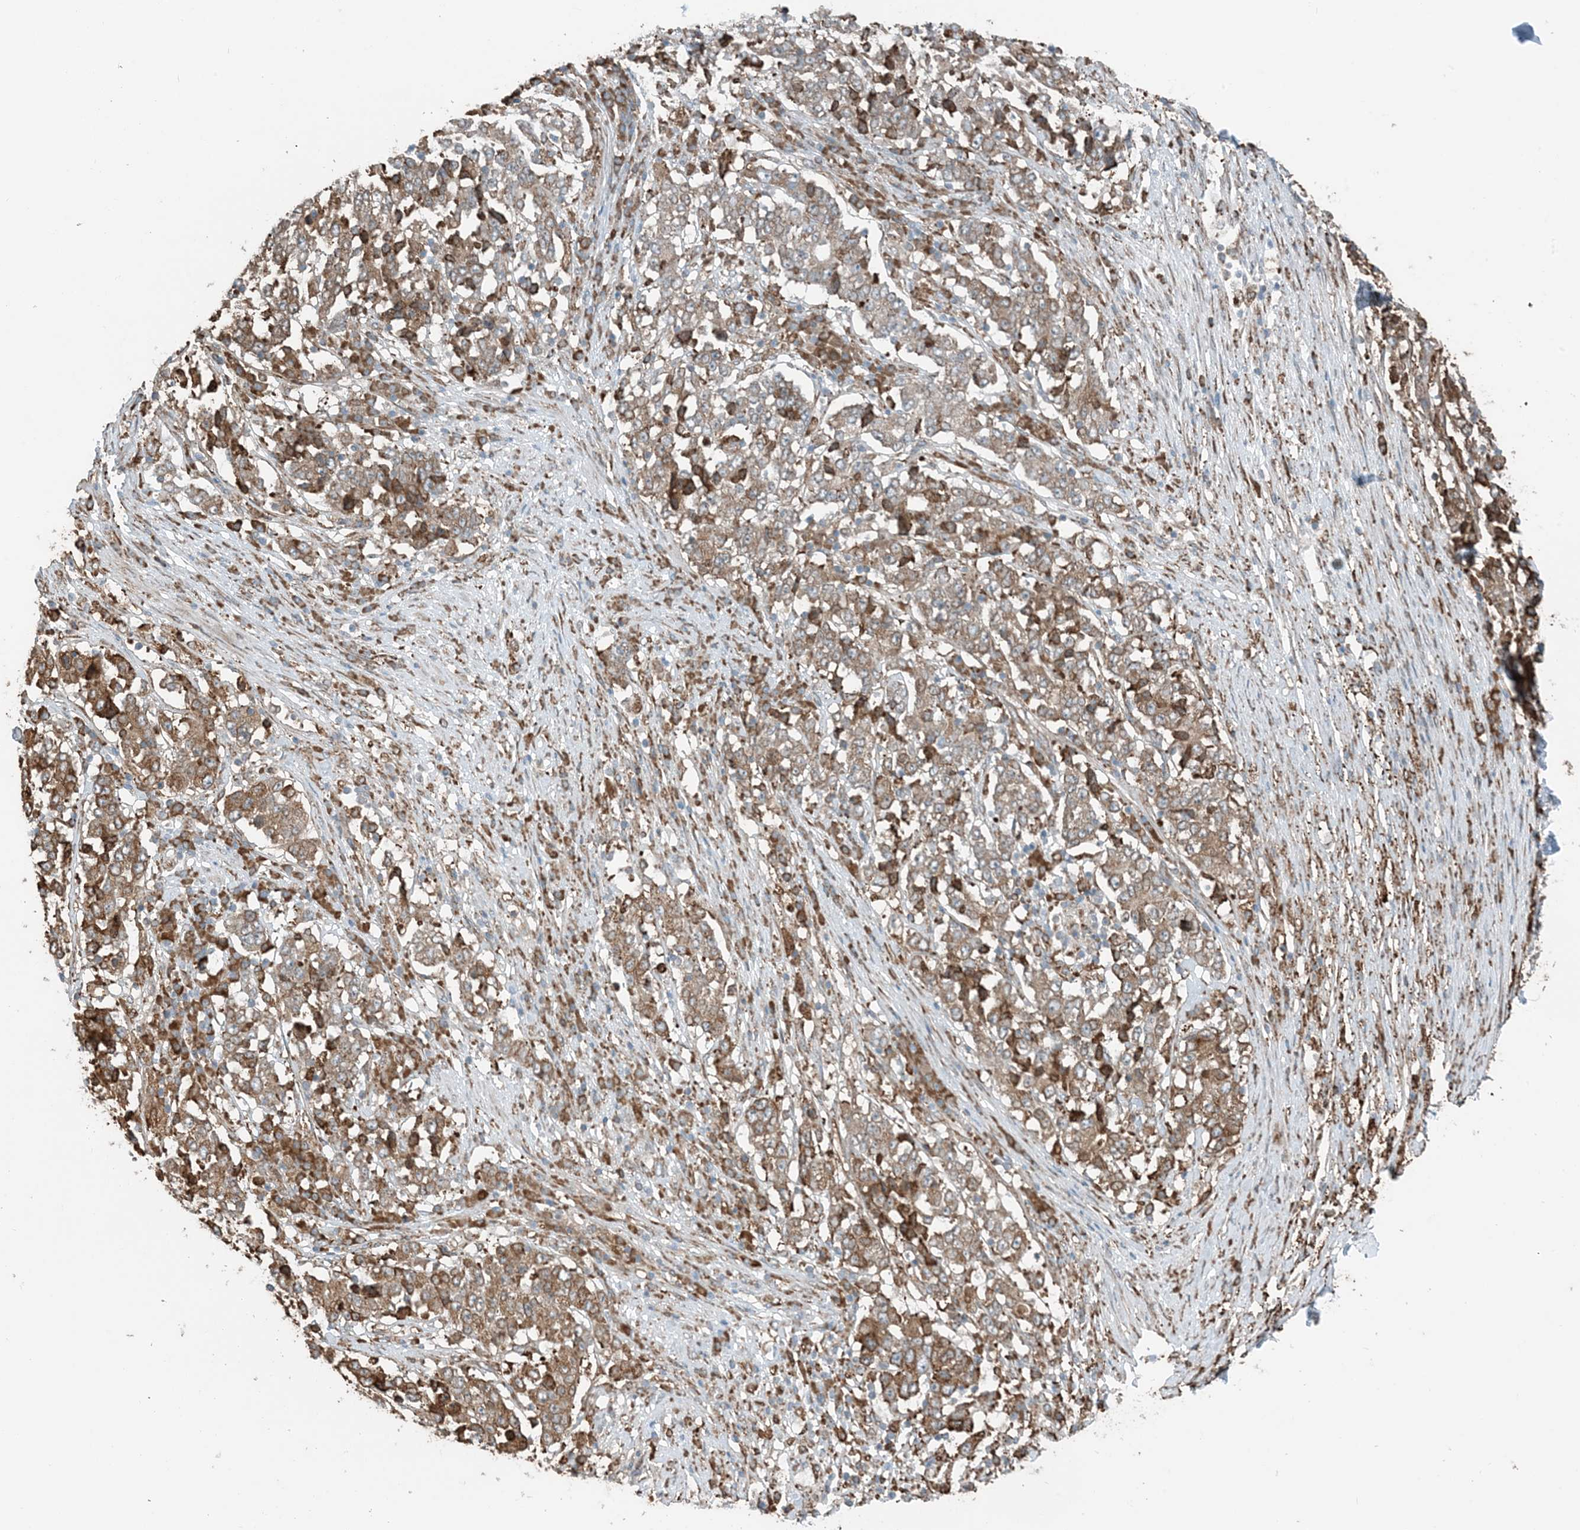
{"staining": {"intensity": "moderate", "quantity": ">75%", "location": "cytoplasmic/membranous"}, "tissue": "stomach cancer", "cell_type": "Tumor cells", "image_type": "cancer", "snomed": [{"axis": "morphology", "description": "Adenocarcinoma, NOS"}, {"axis": "topography", "description": "Stomach"}], "caption": "Stomach cancer (adenocarcinoma) stained with a brown dye displays moderate cytoplasmic/membranous positive expression in about >75% of tumor cells.", "gene": "CERKL", "patient": {"sex": "male", "age": 59}}